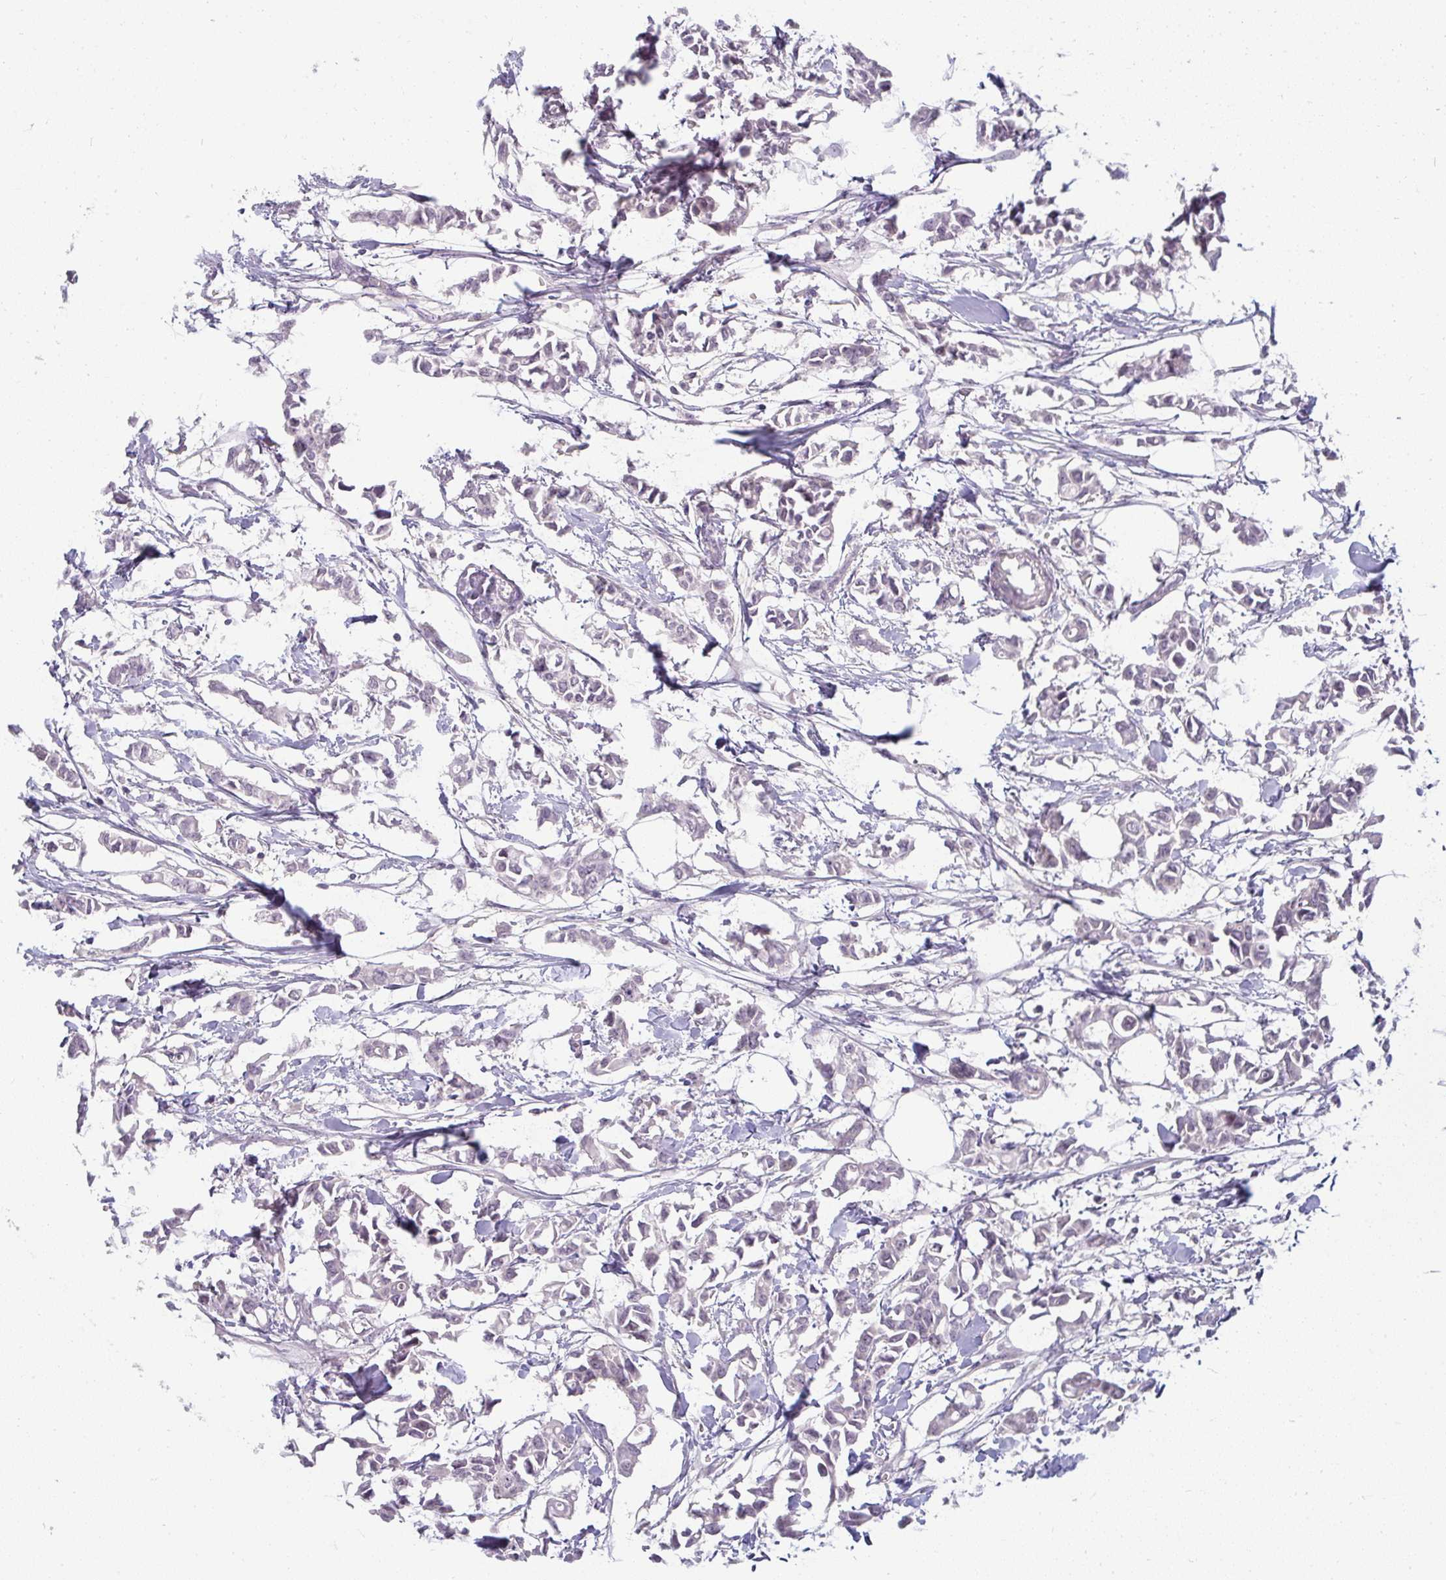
{"staining": {"intensity": "negative", "quantity": "none", "location": "none"}, "tissue": "breast cancer", "cell_type": "Tumor cells", "image_type": "cancer", "snomed": [{"axis": "morphology", "description": "Duct carcinoma"}, {"axis": "topography", "description": "Breast"}], "caption": "Tumor cells show no significant protein expression in breast cancer.", "gene": "PPFIA4", "patient": {"sex": "female", "age": 41}}